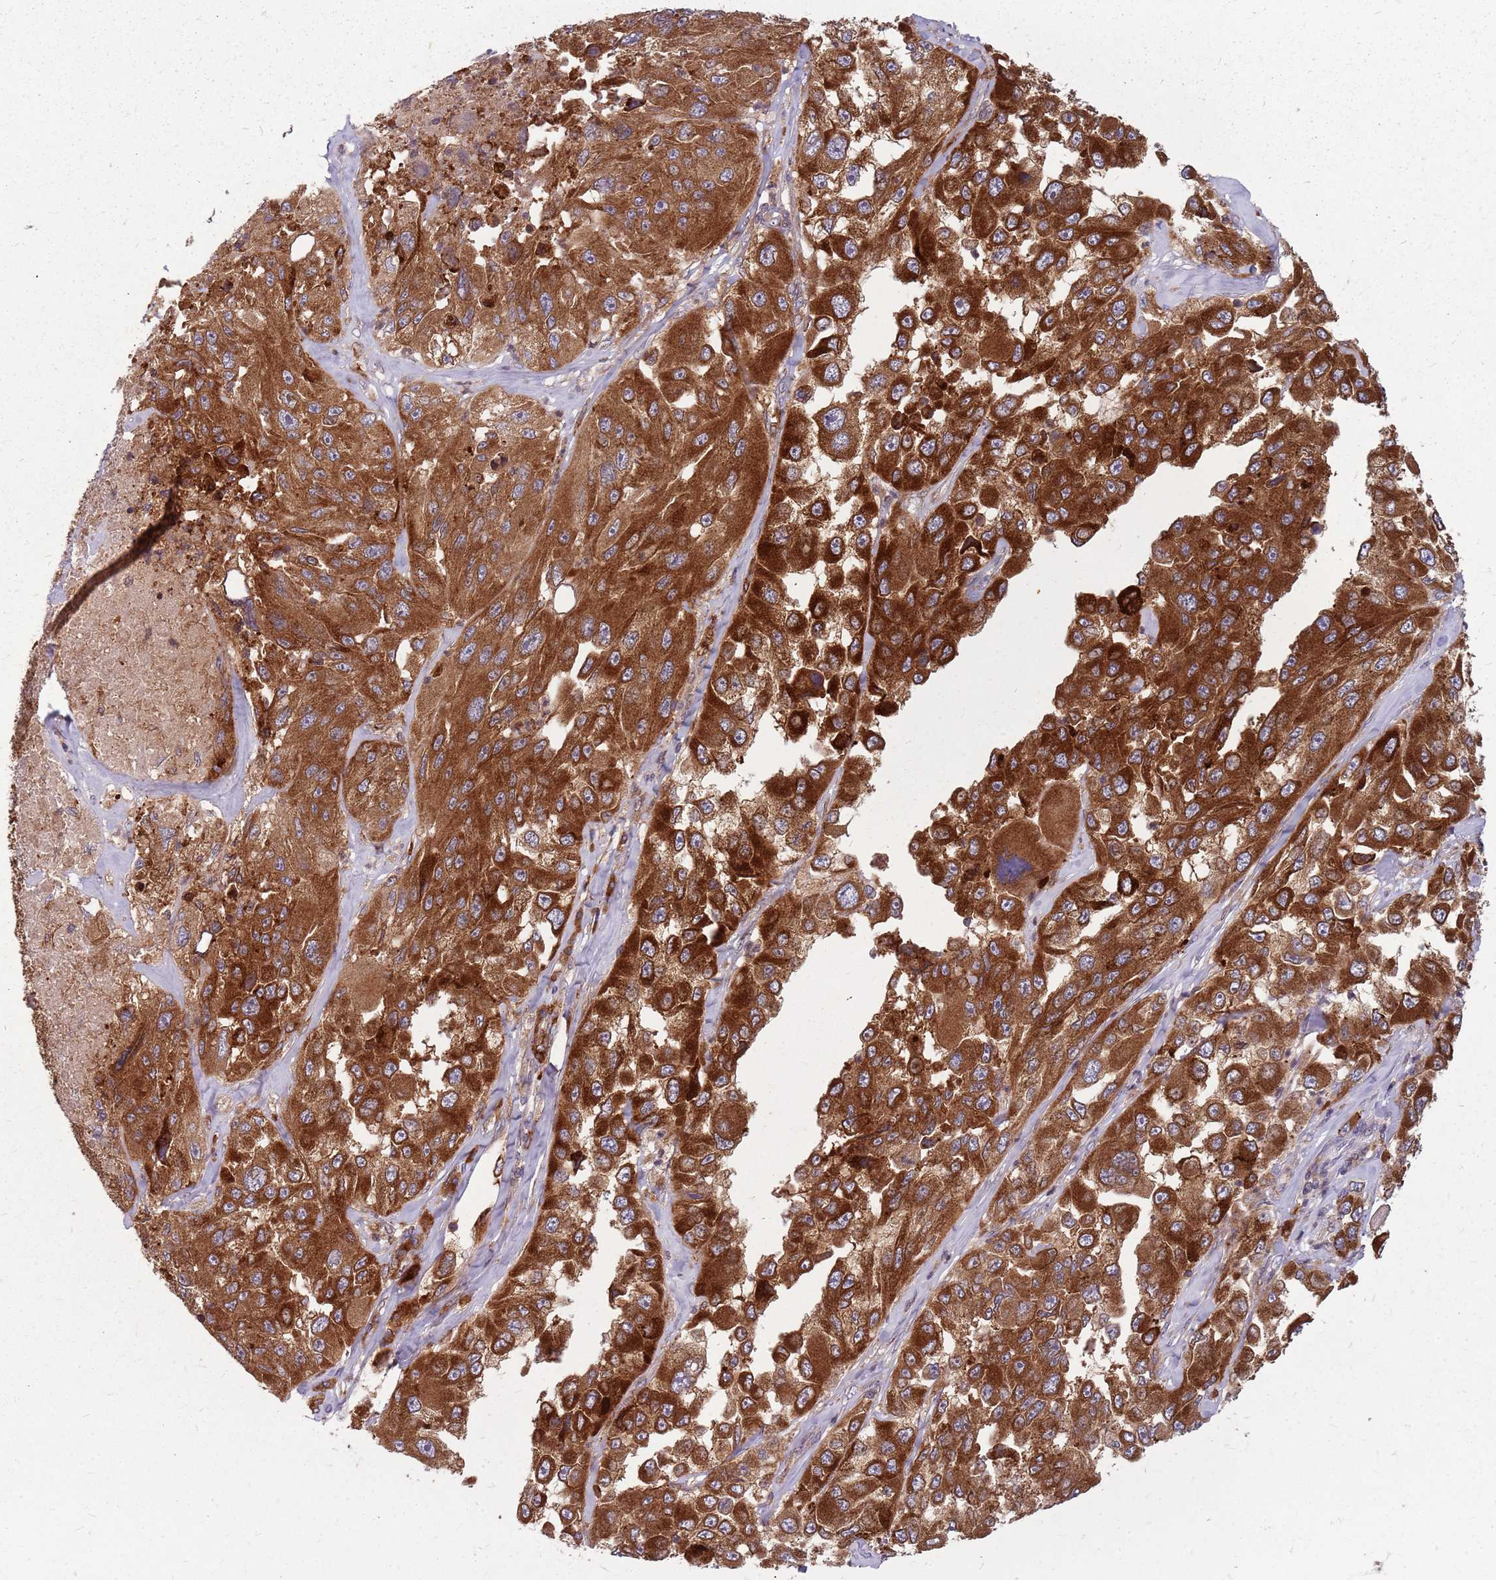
{"staining": {"intensity": "strong", "quantity": ">75%", "location": "cytoplasmic/membranous"}, "tissue": "melanoma", "cell_type": "Tumor cells", "image_type": "cancer", "snomed": [{"axis": "morphology", "description": "Malignant melanoma, Metastatic site"}, {"axis": "topography", "description": "Lymph node"}], "caption": "DAB (3,3'-diaminobenzidine) immunohistochemical staining of melanoma reveals strong cytoplasmic/membranous protein staining in approximately >75% of tumor cells. Nuclei are stained in blue.", "gene": "NME4", "patient": {"sex": "male", "age": 62}}